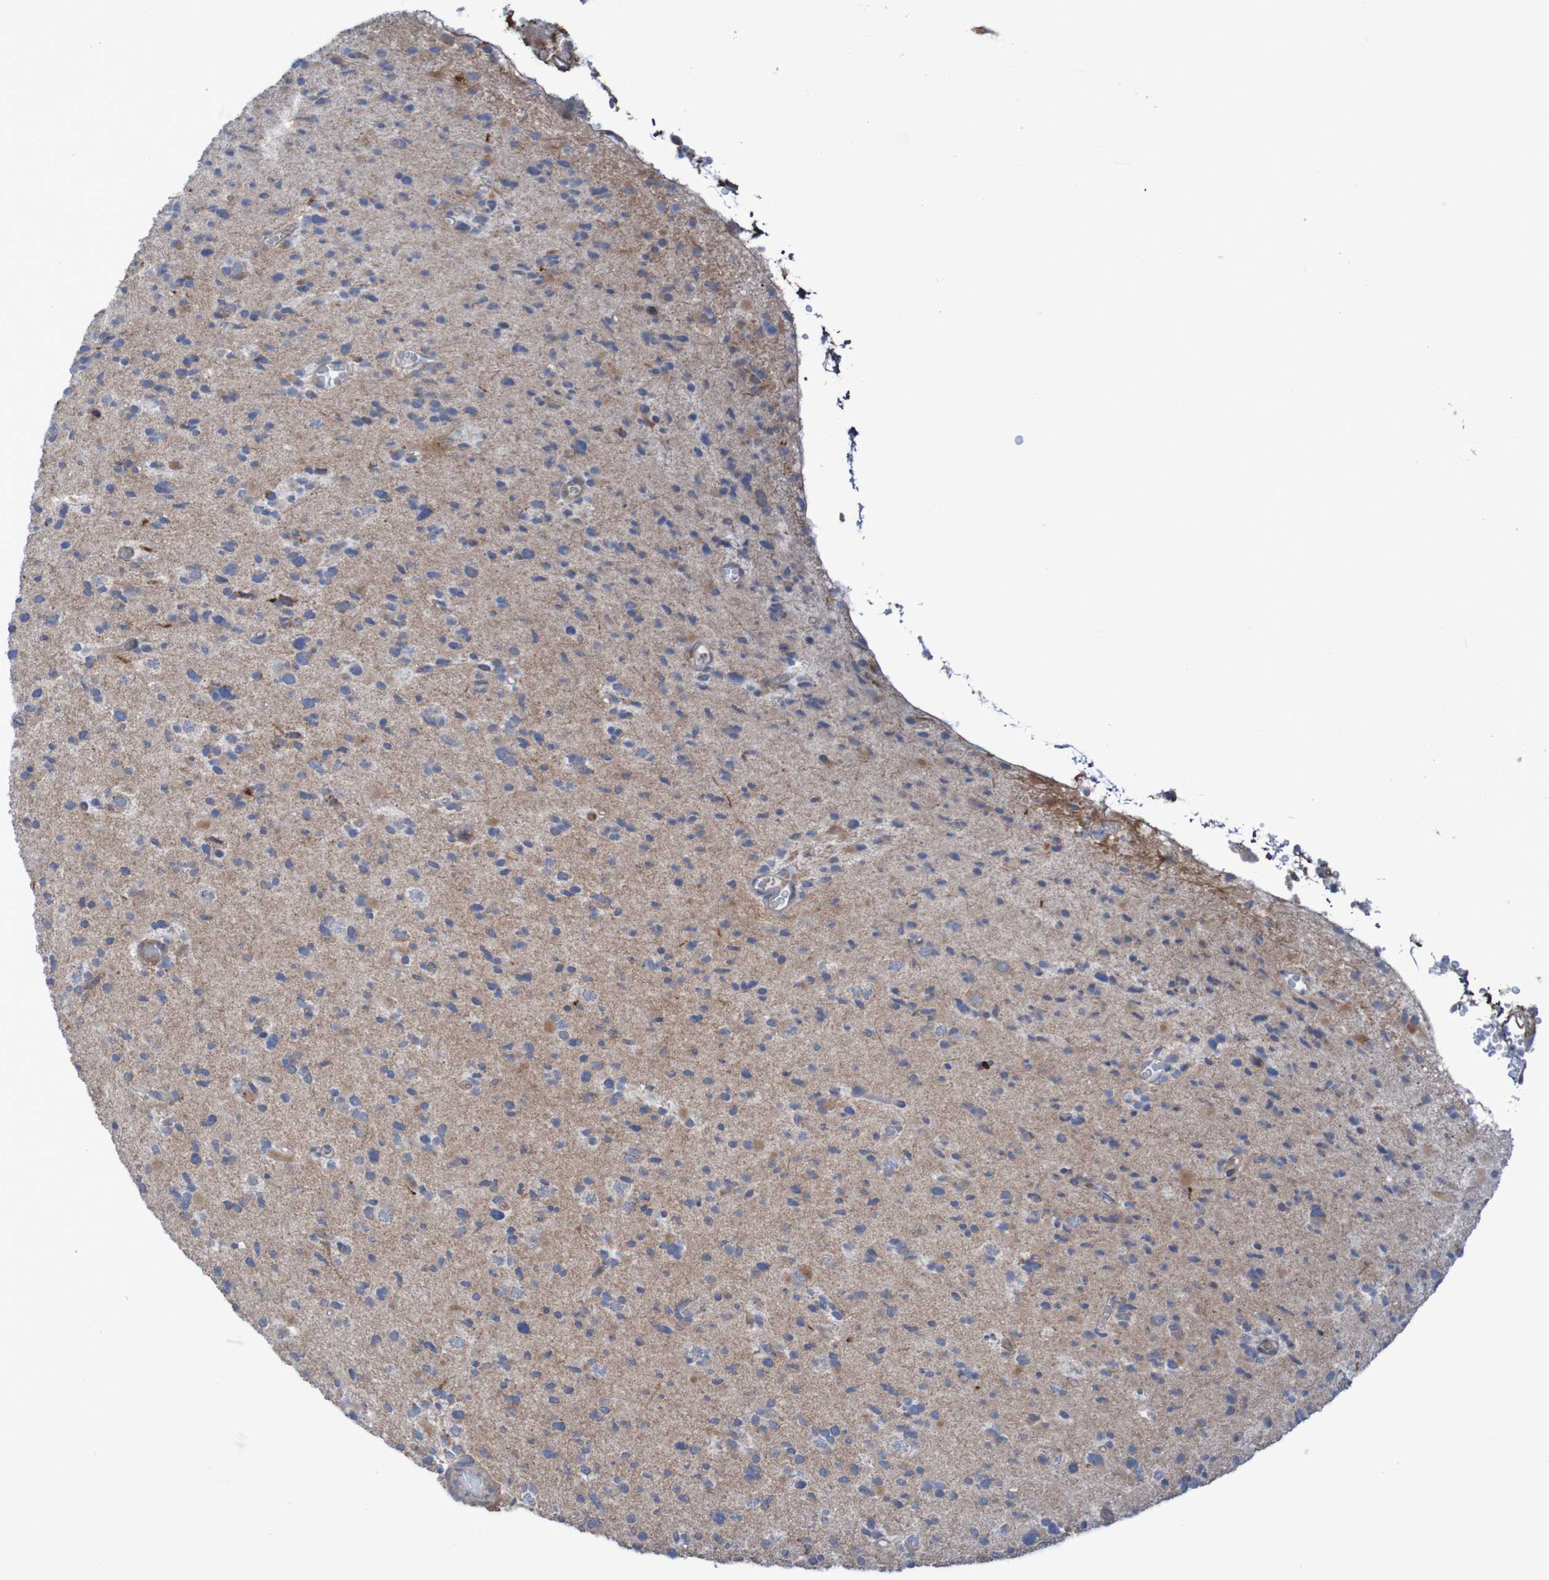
{"staining": {"intensity": "negative", "quantity": "none", "location": "none"}, "tissue": "glioma", "cell_type": "Tumor cells", "image_type": "cancer", "snomed": [{"axis": "morphology", "description": "Glioma, malignant, Low grade"}, {"axis": "topography", "description": "Brain"}], "caption": "This is an IHC histopathology image of malignant glioma (low-grade). There is no positivity in tumor cells.", "gene": "PDGFB", "patient": {"sex": "female", "age": 22}}